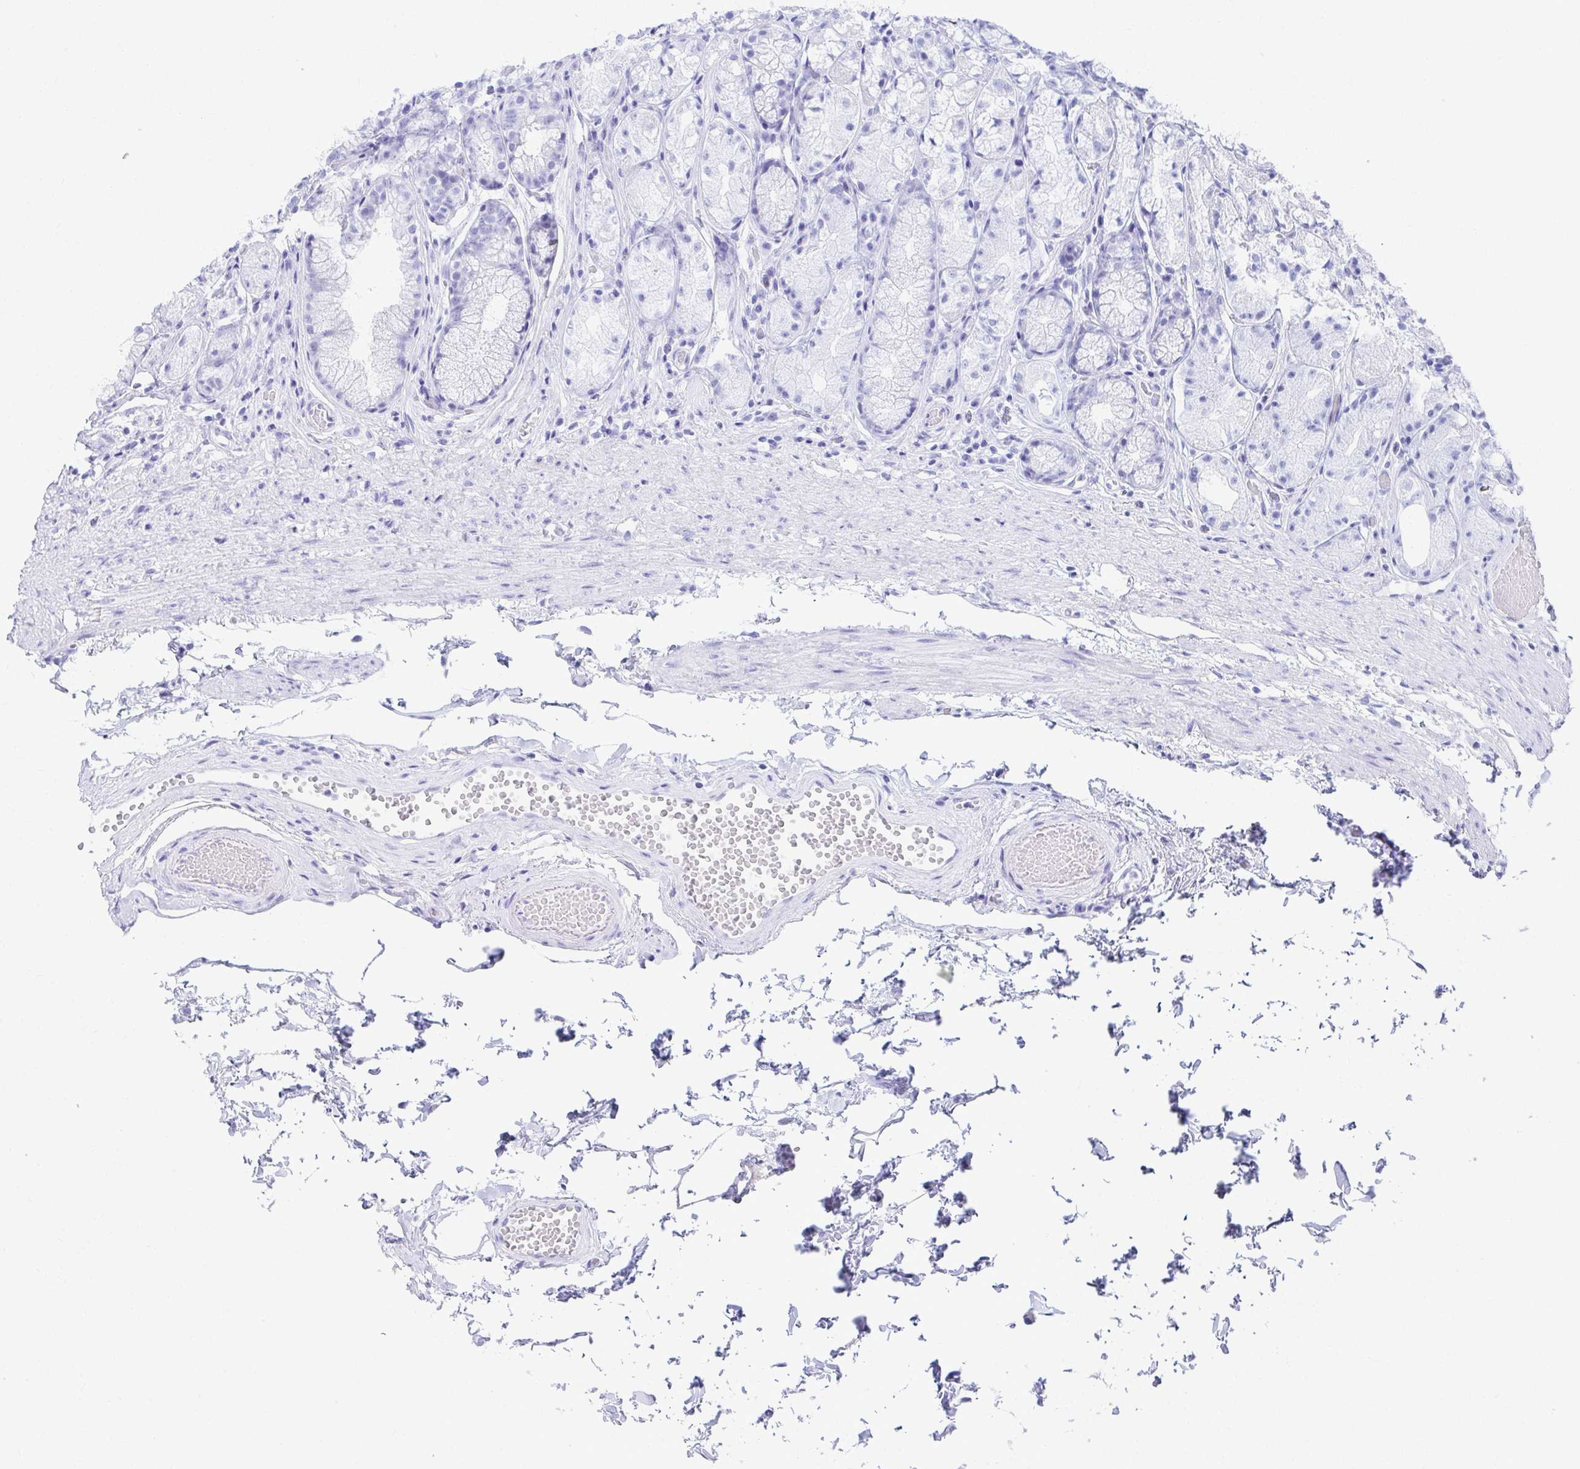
{"staining": {"intensity": "negative", "quantity": "none", "location": "none"}, "tissue": "stomach", "cell_type": "Glandular cells", "image_type": "normal", "snomed": [{"axis": "morphology", "description": "Normal tissue, NOS"}, {"axis": "topography", "description": "Stomach"}], "caption": "High power microscopy image of an IHC micrograph of unremarkable stomach, revealing no significant expression in glandular cells. (Immunohistochemistry, brightfield microscopy, high magnification).", "gene": "DPEP3", "patient": {"sex": "male", "age": 70}}